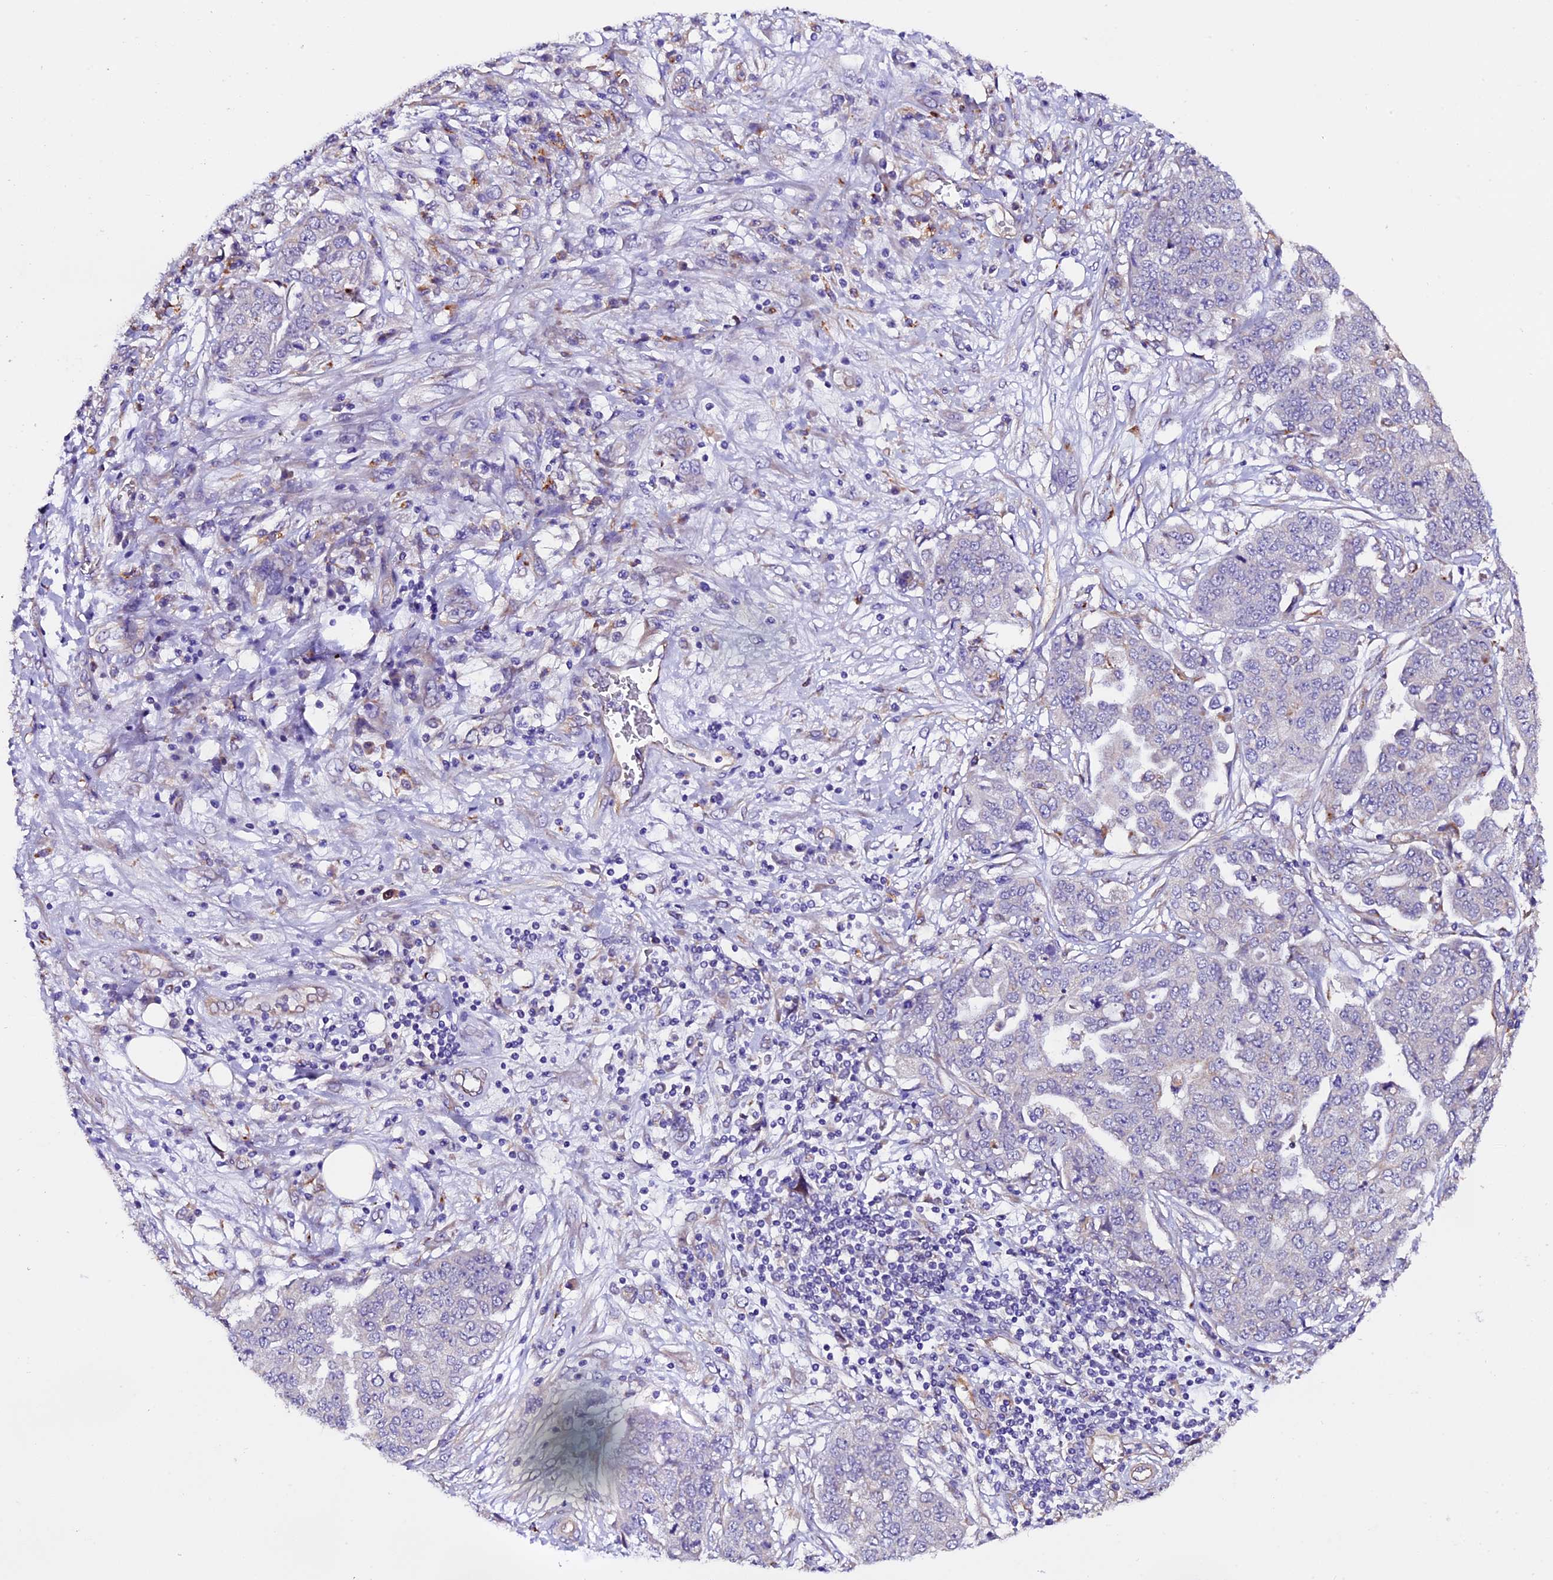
{"staining": {"intensity": "negative", "quantity": "none", "location": "none"}, "tissue": "ovarian cancer", "cell_type": "Tumor cells", "image_type": "cancer", "snomed": [{"axis": "morphology", "description": "Cystadenocarcinoma, serous, NOS"}, {"axis": "topography", "description": "Soft tissue"}, {"axis": "topography", "description": "Ovary"}], "caption": "Tumor cells show no significant protein staining in serous cystadenocarcinoma (ovarian).", "gene": "CLN5", "patient": {"sex": "female", "age": 57}}